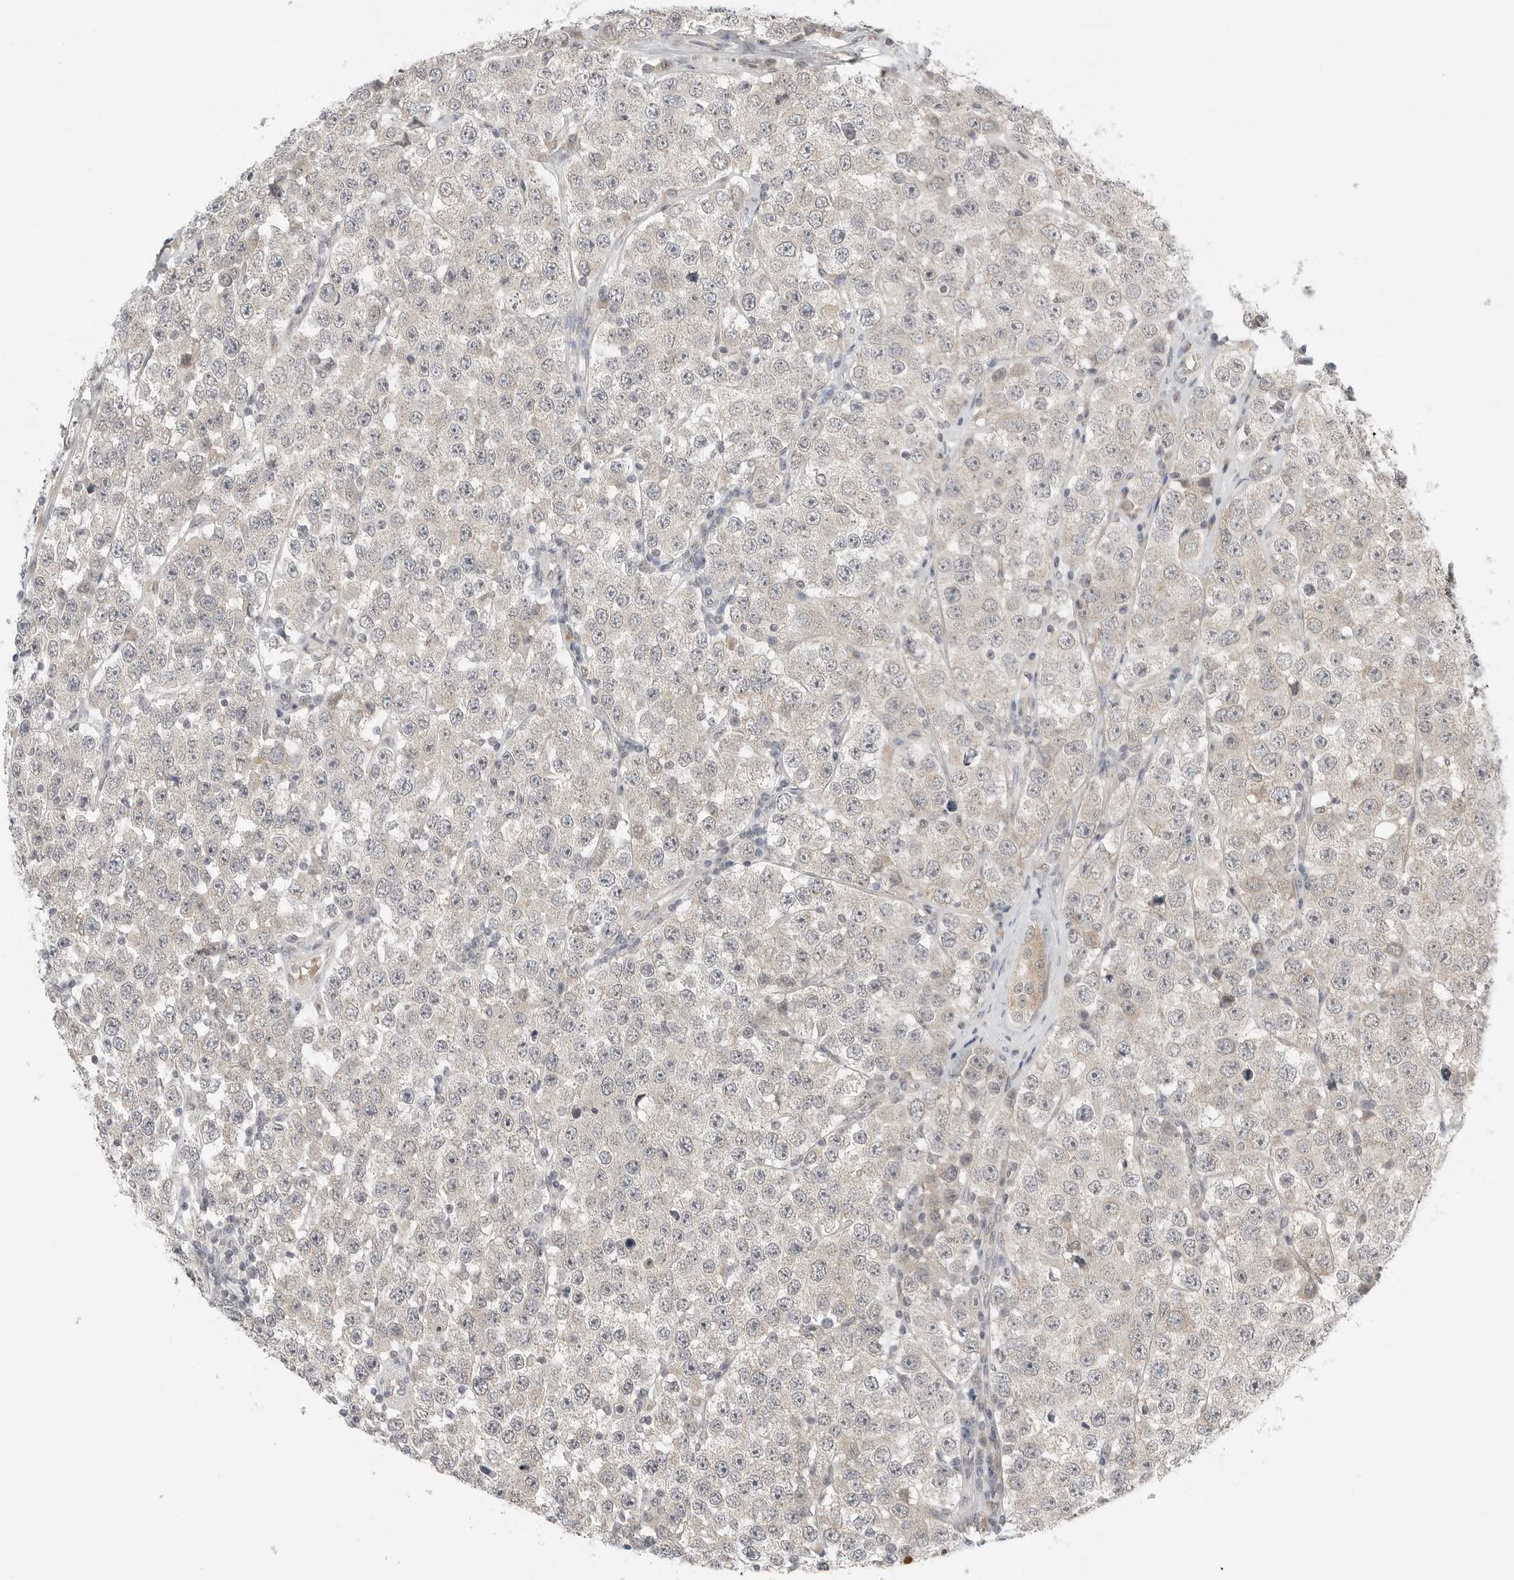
{"staining": {"intensity": "negative", "quantity": "none", "location": "none"}, "tissue": "testis cancer", "cell_type": "Tumor cells", "image_type": "cancer", "snomed": [{"axis": "morphology", "description": "Seminoma, NOS"}, {"axis": "topography", "description": "Testis"}], "caption": "IHC micrograph of neoplastic tissue: testis cancer stained with DAB reveals no significant protein staining in tumor cells. (Immunohistochemistry, brightfield microscopy, high magnification).", "gene": "FCRLB", "patient": {"sex": "male", "age": 28}}